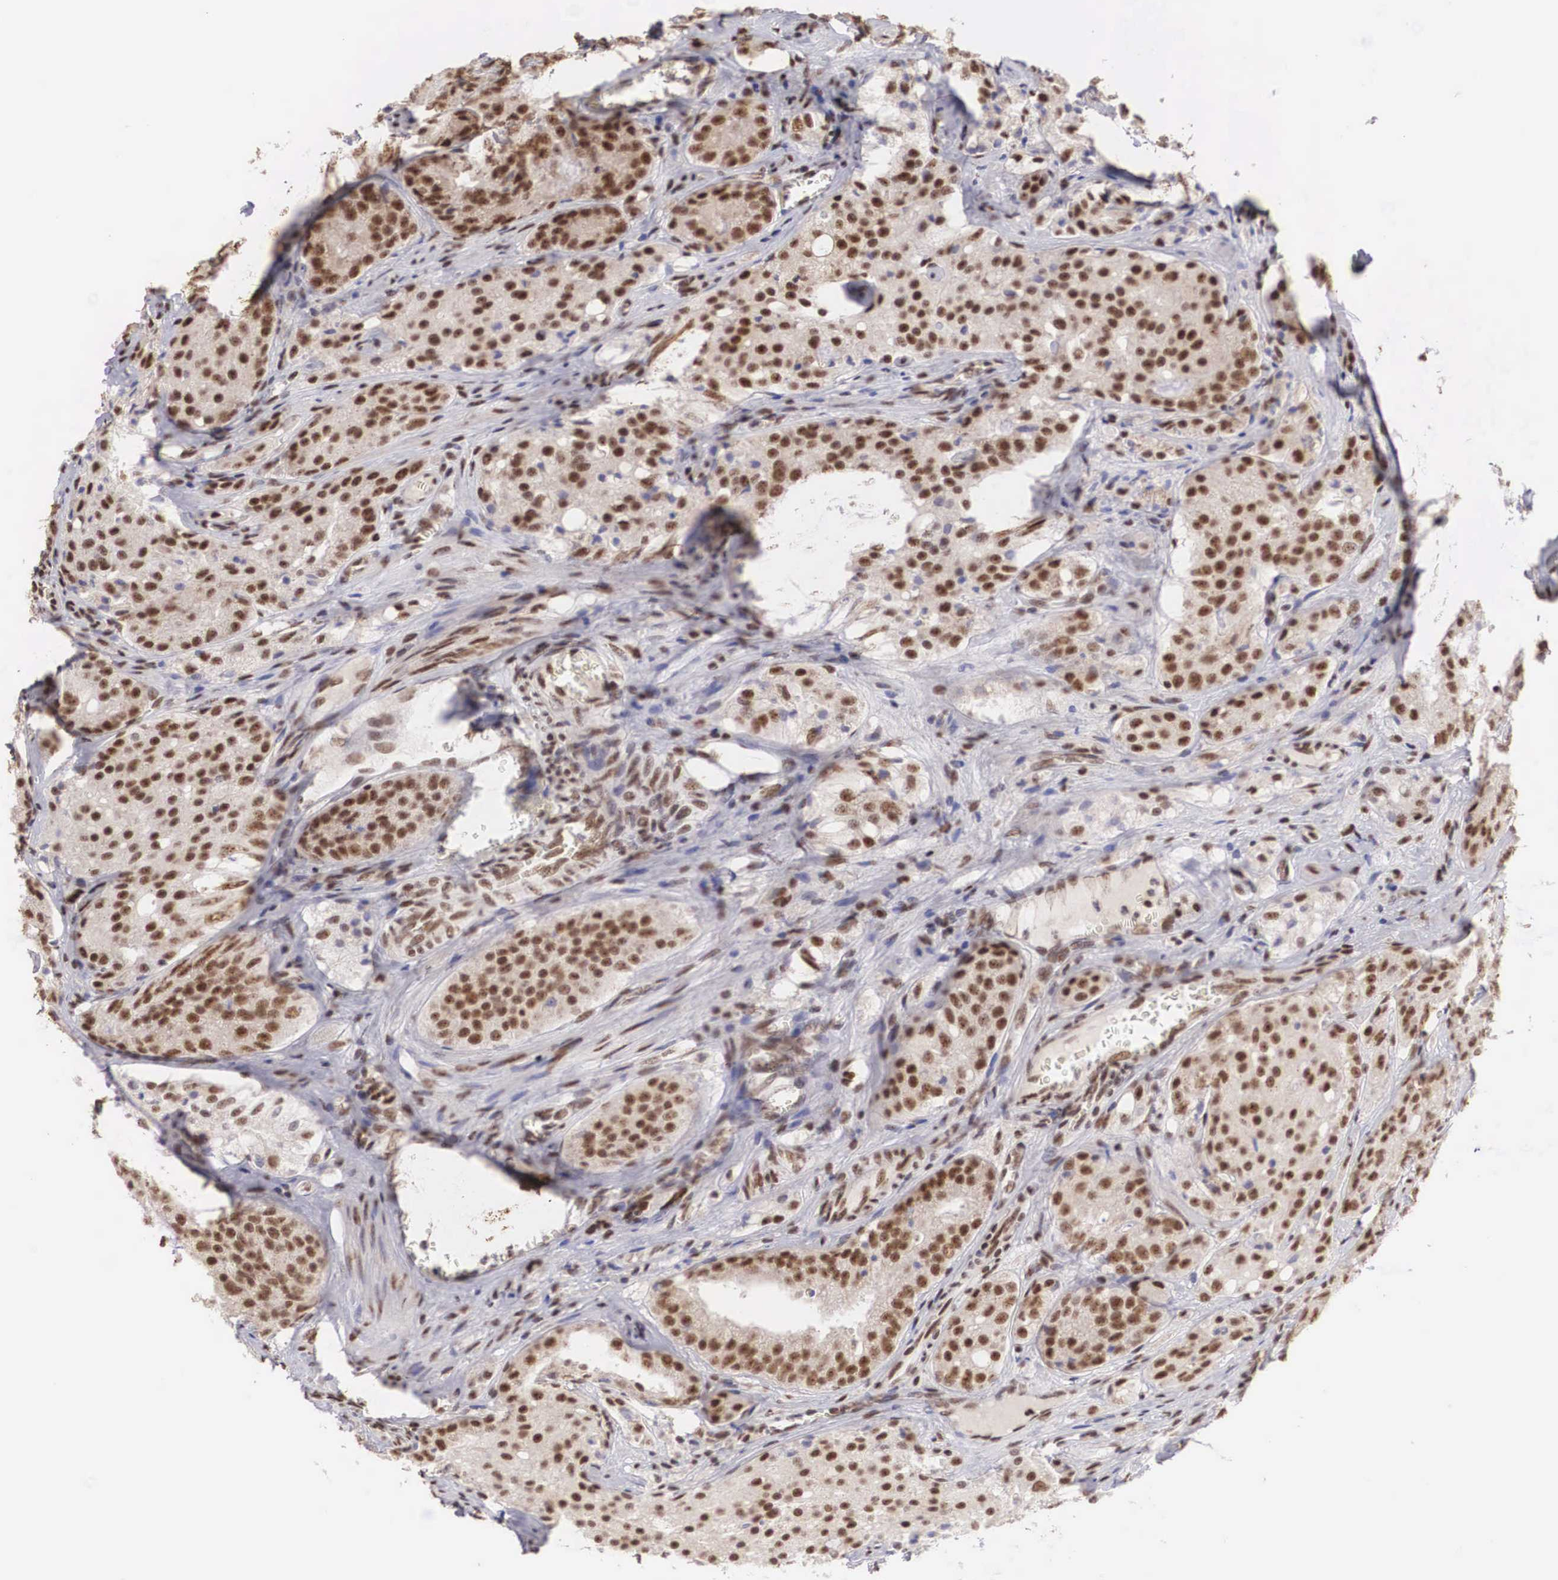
{"staining": {"intensity": "strong", "quantity": ">75%", "location": "nuclear"}, "tissue": "prostate cancer", "cell_type": "Tumor cells", "image_type": "cancer", "snomed": [{"axis": "morphology", "description": "Adenocarcinoma, Medium grade"}, {"axis": "topography", "description": "Prostate"}], "caption": "Human prostate medium-grade adenocarcinoma stained with a brown dye shows strong nuclear positive positivity in approximately >75% of tumor cells.", "gene": "HTATSF1", "patient": {"sex": "male", "age": 60}}